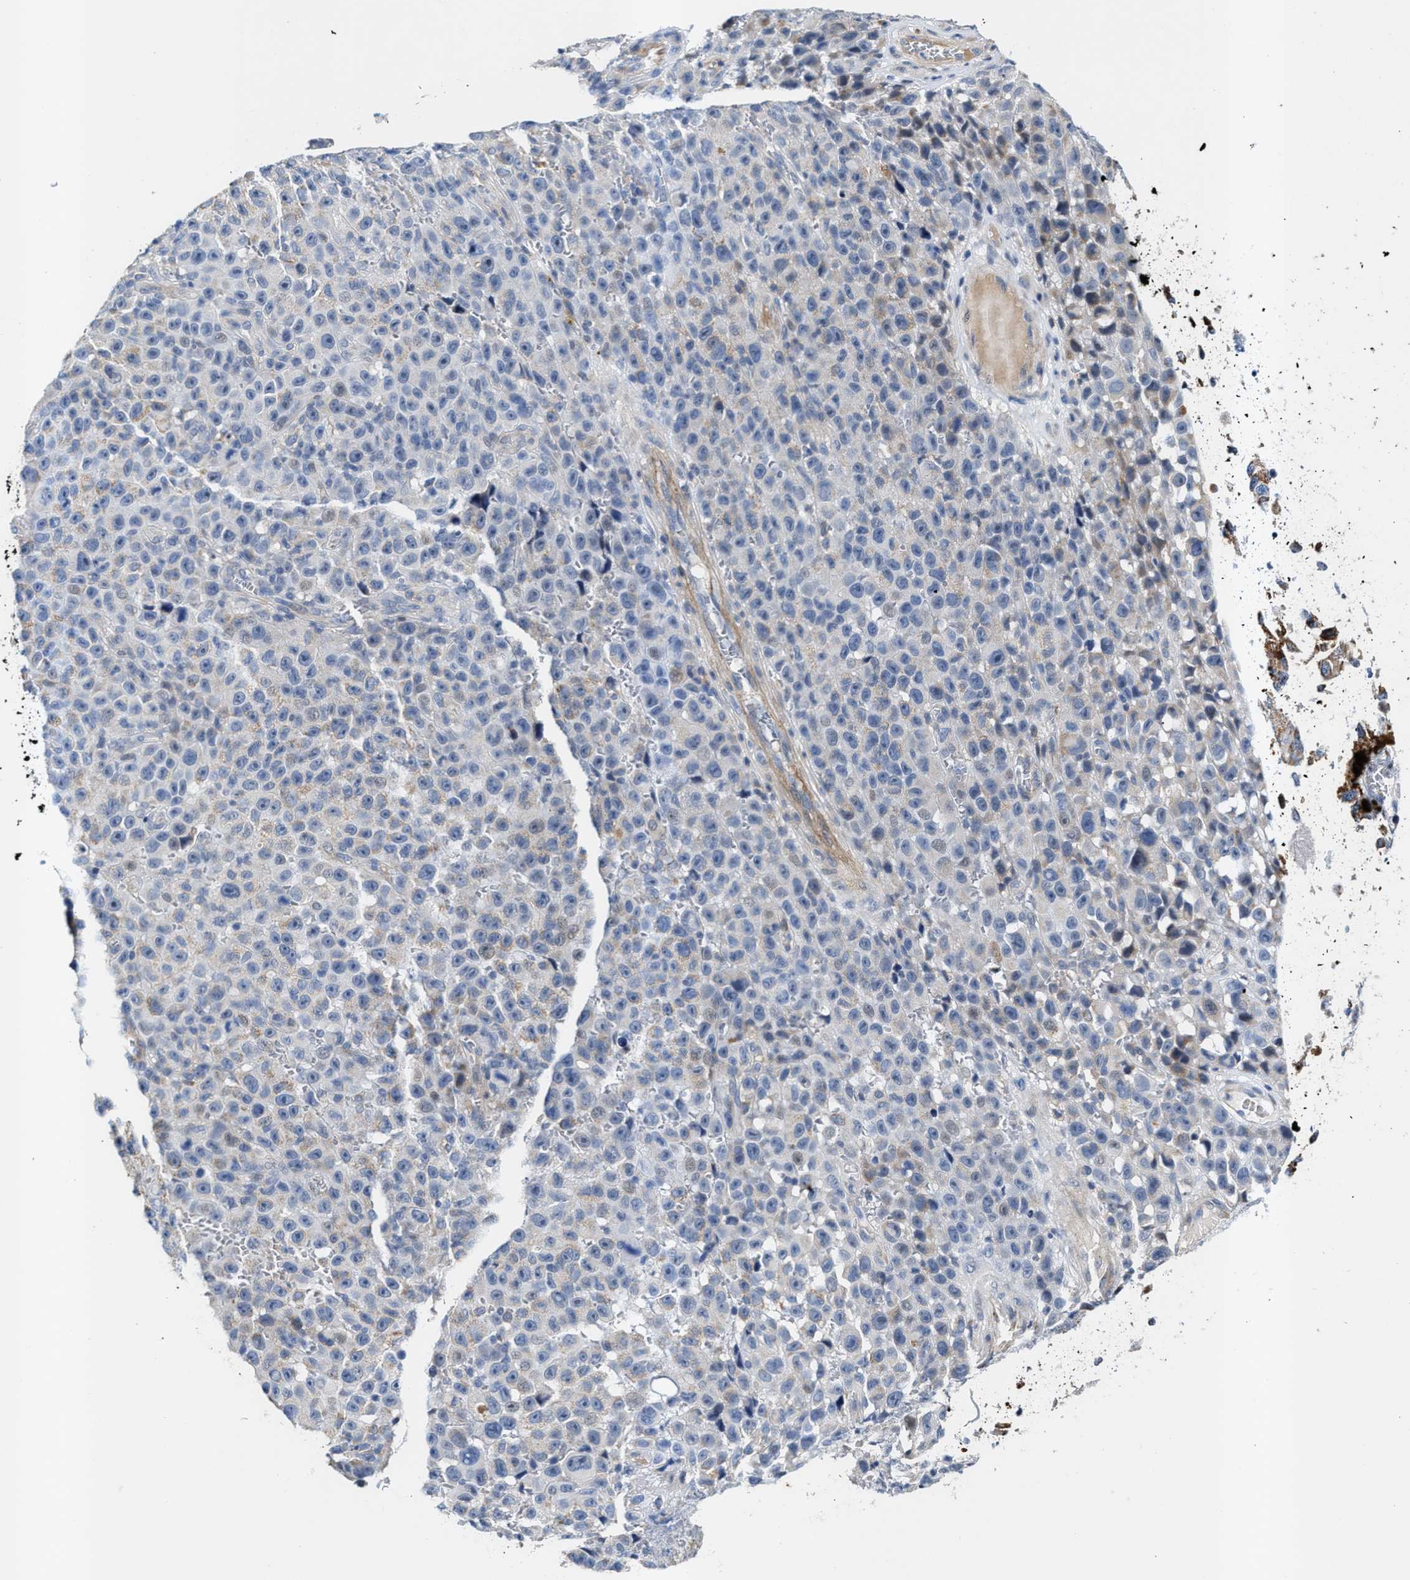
{"staining": {"intensity": "negative", "quantity": "none", "location": "none"}, "tissue": "skin cancer", "cell_type": "Tumor cells", "image_type": "cancer", "snomed": [{"axis": "morphology", "description": "Squamous cell carcinoma, NOS"}, {"axis": "topography", "description": "Skin"}], "caption": "Immunohistochemistry photomicrograph of neoplastic tissue: squamous cell carcinoma (skin) stained with DAB displays no significant protein expression in tumor cells. (DAB IHC visualized using brightfield microscopy, high magnification).", "gene": "JAG1", "patient": {"sex": "female", "age": 44}}